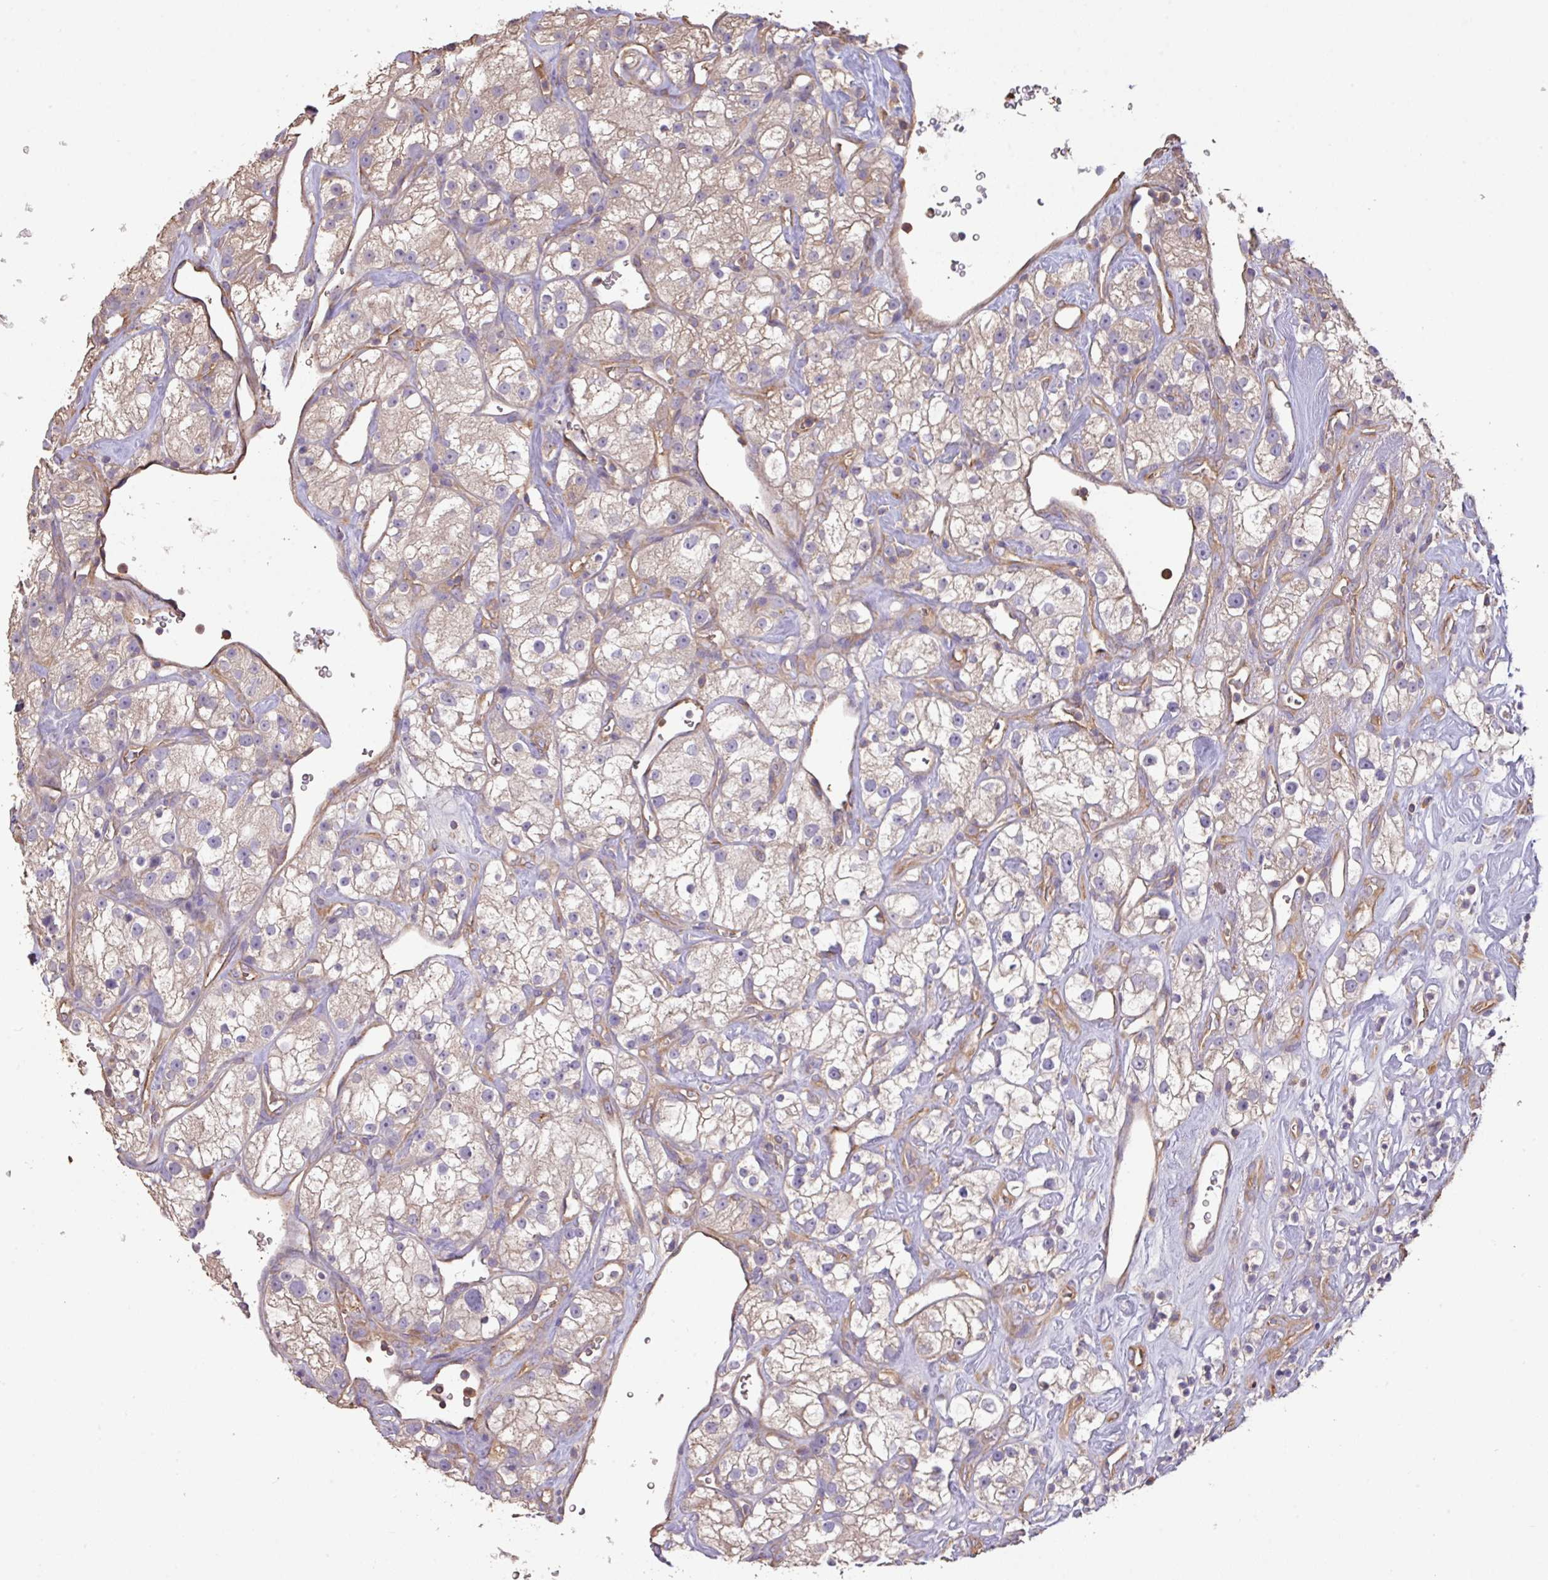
{"staining": {"intensity": "weak", "quantity": "25%-75%", "location": "cytoplasmic/membranous"}, "tissue": "renal cancer", "cell_type": "Tumor cells", "image_type": "cancer", "snomed": [{"axis": "morphology", "description": "Adenocarcinoma, NOS"}, {"axis": "topography", "description": "Kidney"}], "caption": "This image displays IHC staining of renal cancer (adenocarcinoma), with low weak cytoplasmic/membranous expression in approximately 25%-75% of tumor cells.", "gene": "CALML4", "patient": {"sex": "male", "age": 77}}